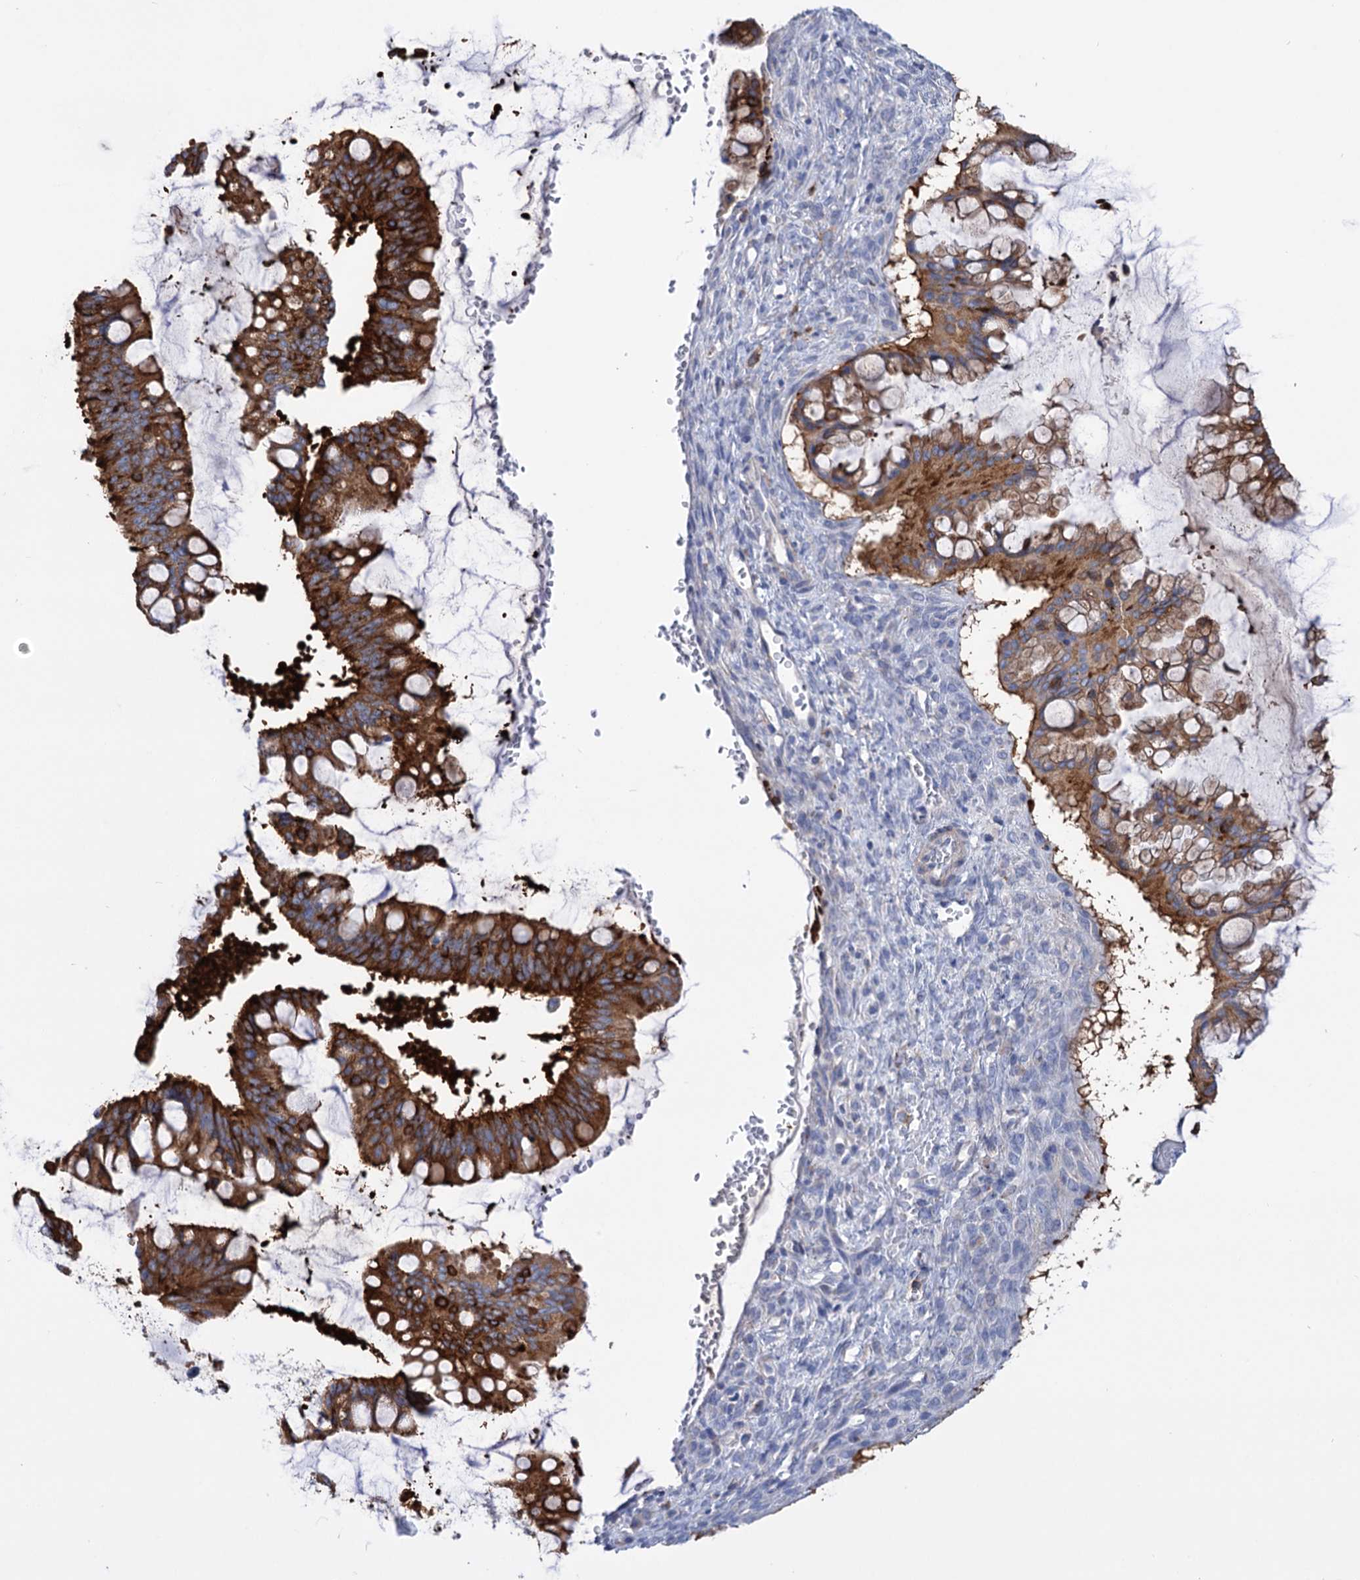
{"staining": {"intensity": "strong", "quantity": ">75%", "location": "cytoplasmic/membranous"}, "tissue": "ovarian cancer", "cell_type": "Tumor cells", "image_type": "cancer", "snomed": [{"axis": "morphology", "description": "Cystadenocarcinoma, mucinous, NOS"}, {"axis": "topography", "description": "Ovary"}], "caption": "A brown stain highlights strong cytoplasmic/membranous expression of a protein in human ovarian cancer tumor cells.", "gene": "BBS4", "patient": {"sex": "female", "age": 73}}